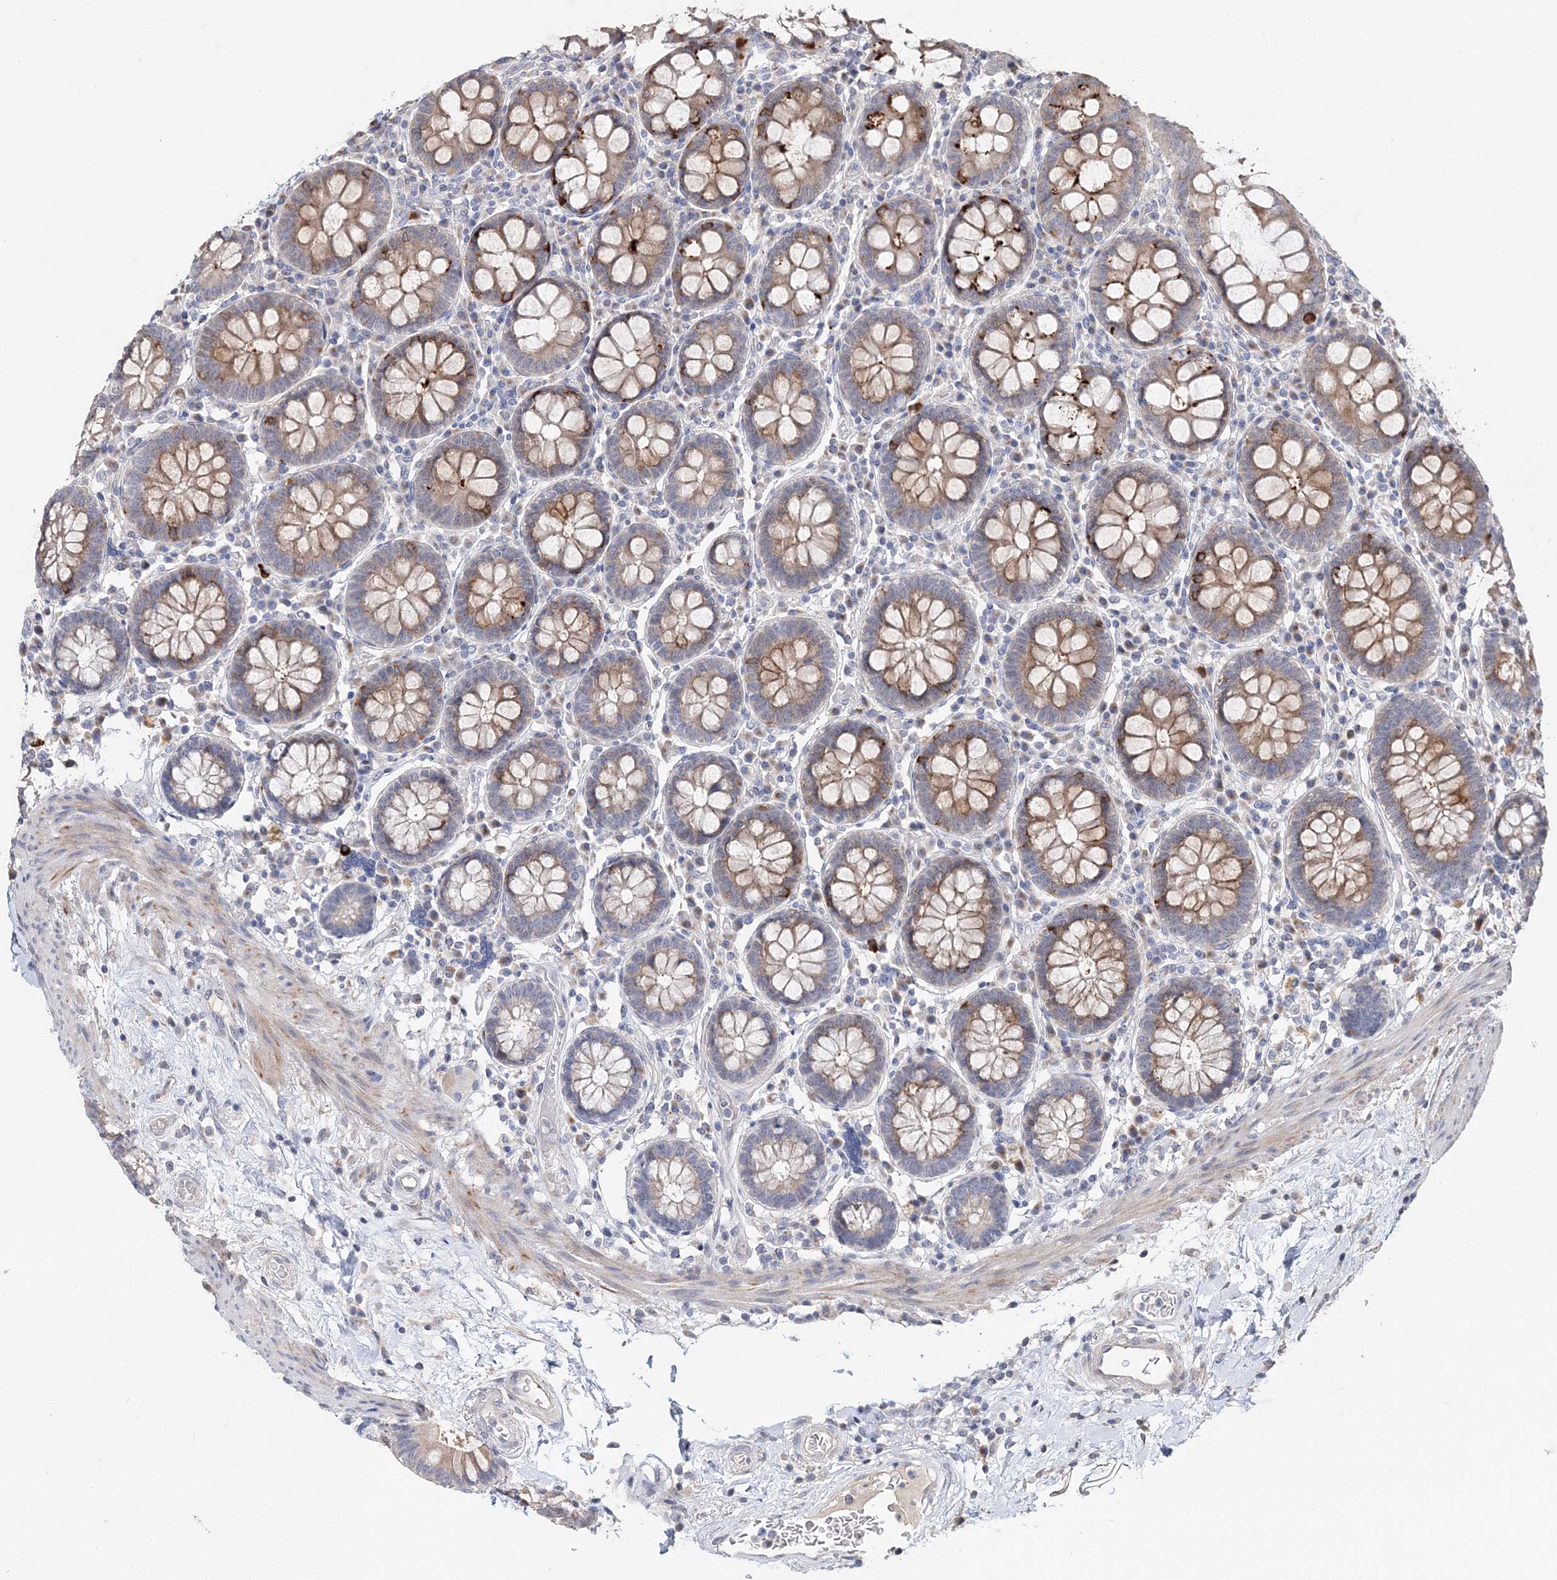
{"staining": {"intensity": "weak", "quantity": "<25%", "location": "cytoplasmic/membranous"}, "tissue": "colon", "cell_type": "Endothelial cells", "image_type": "normal", "snomed": [{"axis": "morphology", "description": "Normal tissue, NOS"}, {"axis": "topography", "description": "Colon"}], "caption": "This is an immunohistochemistry (IHC) photomicrograph of benign colon. There is no positivity in endothelial cells.", "gene": "GJB5", "patient": {"sex": "female", "age": 79}}